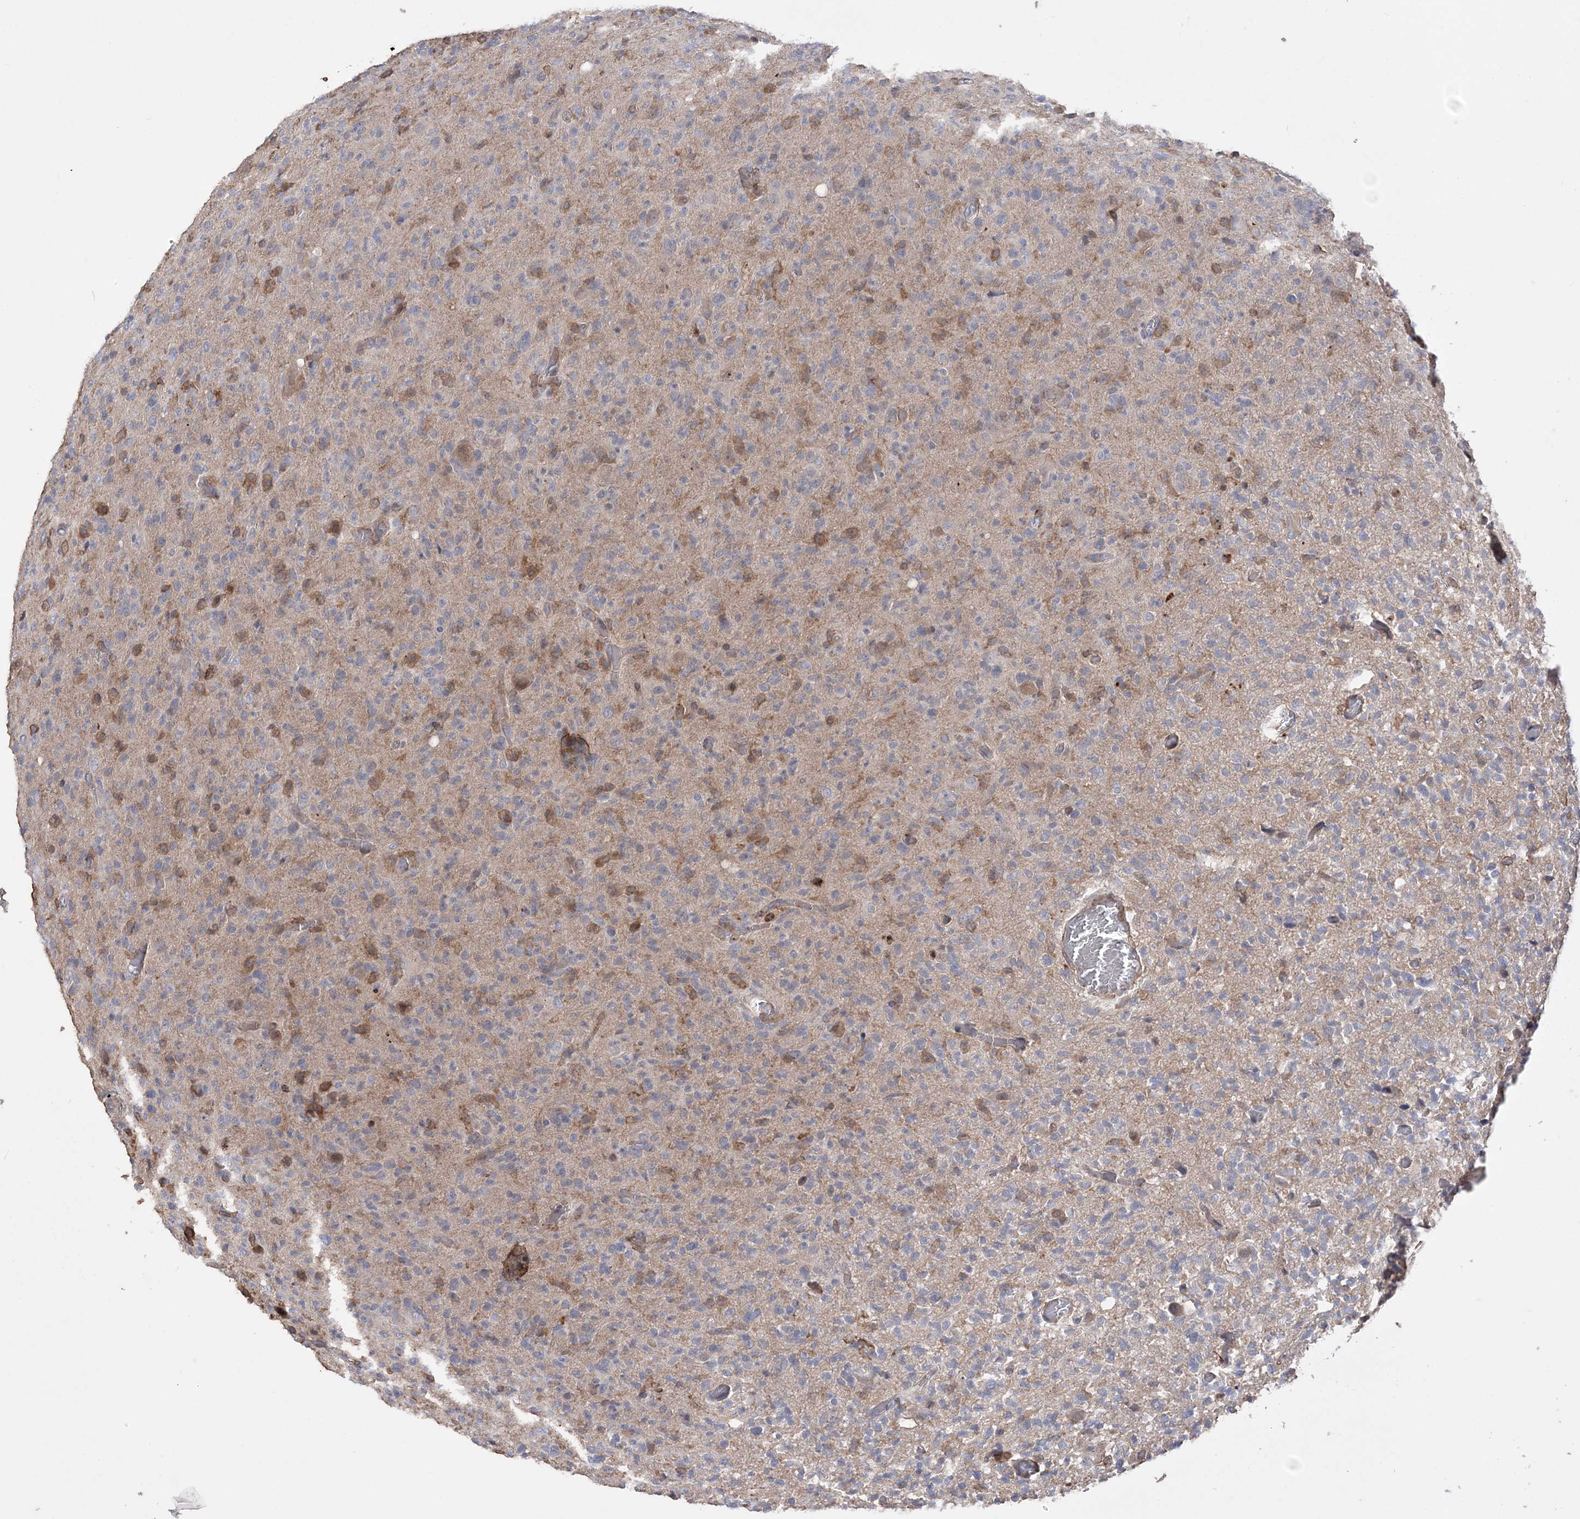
{"staining": {"intensity": "negative", "quantity": "none", "location": "none"}, "tissue": "glioma", "cell_type": "Tumor cells", "image_type": "cancer", "snomed": [{"axis": "morphology", "description": "Glioma, malignant, High grade"}, {"axis": "topography", "description": "Brain"}], "caption": "Human malignant high-grade glioma stained for a protein using immunohistochemistry exhibits no expression in tumor cells.", "gene": "SLFN14", "patient": {"sex": "female", "age": 57}}